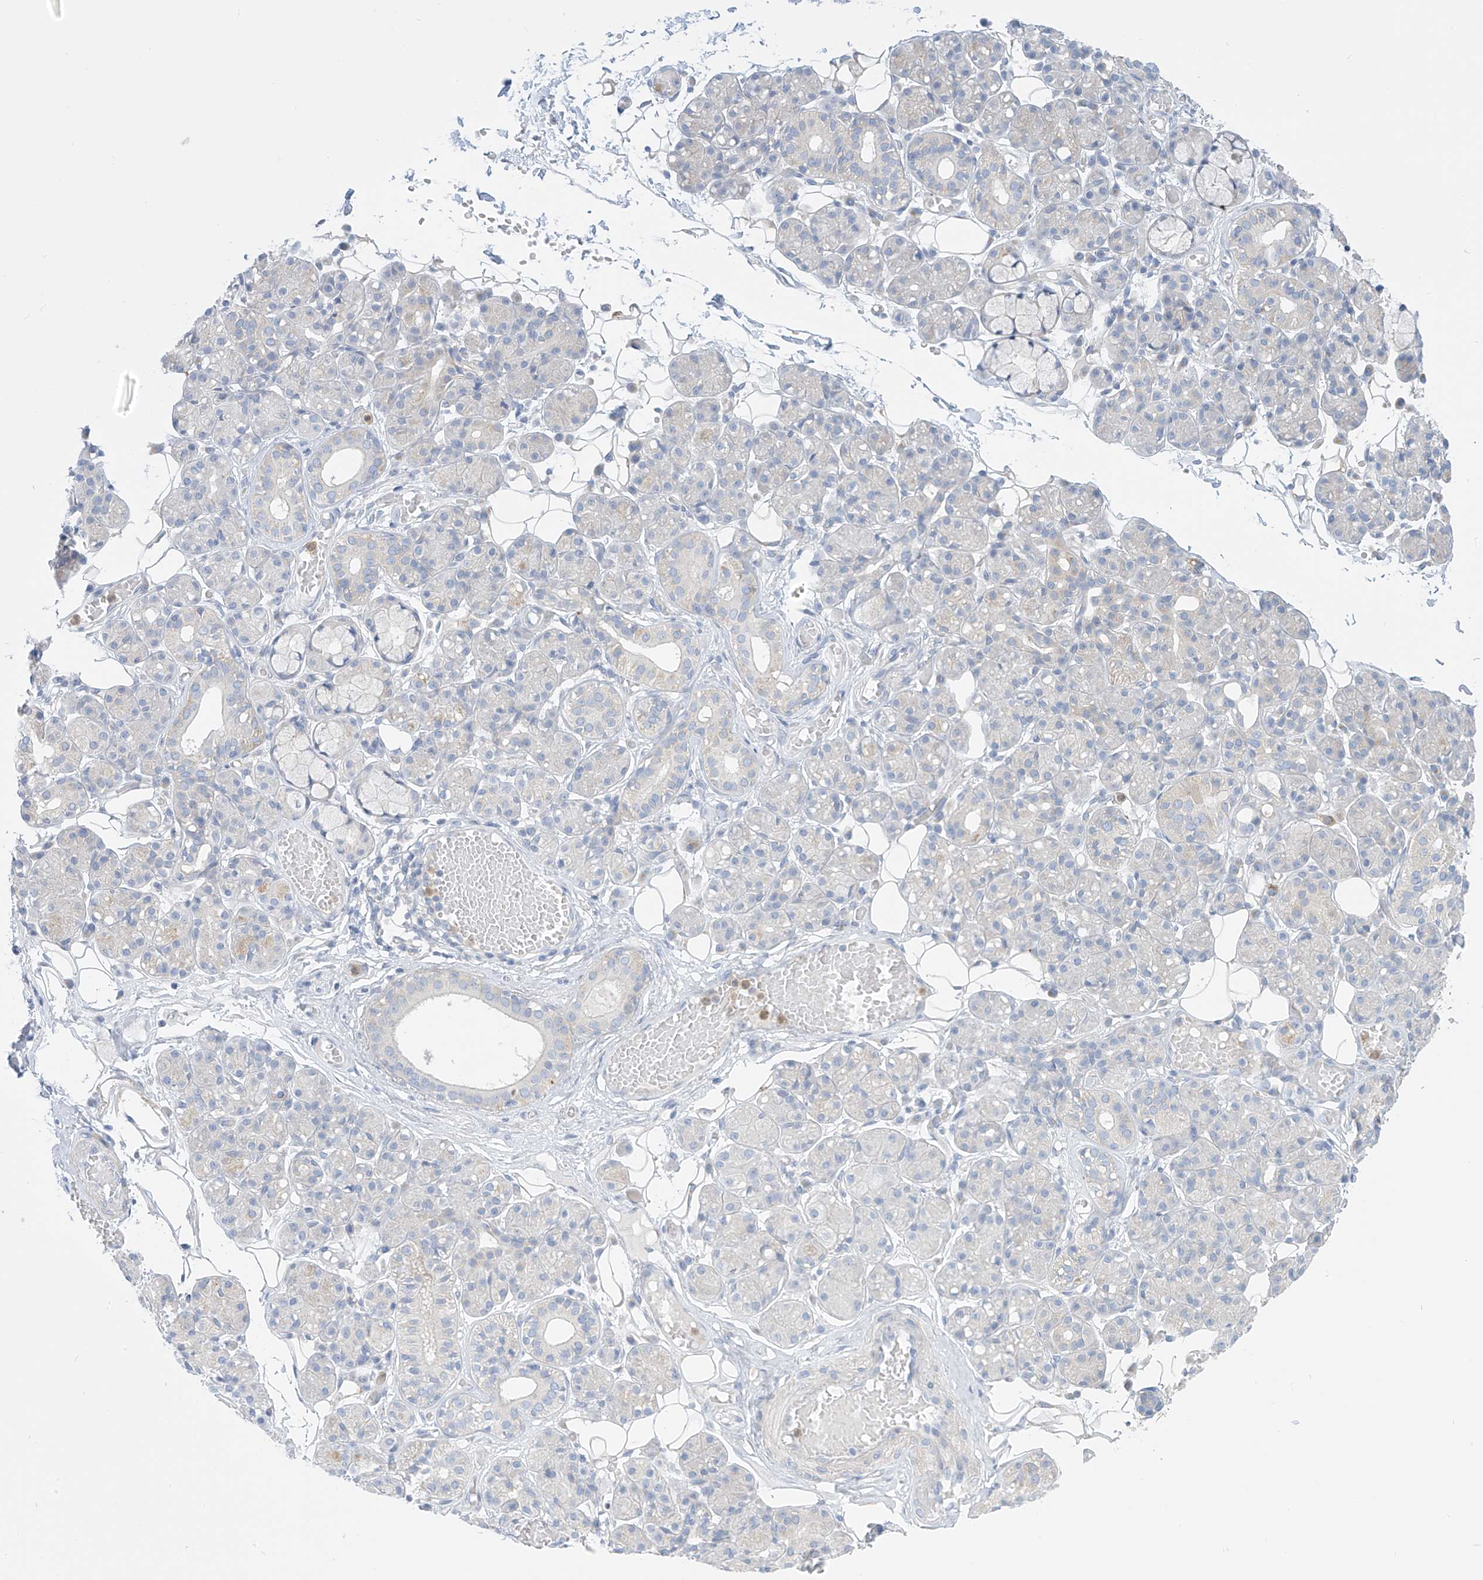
{"staining": {"intensity": "negative", "quantity": "none", "location": "none"}, "tissue": "salivary gland", "cell_type": "Glandular cells", "image_type": "normal", "snomed": [{"axis": "morphology", "description": "Normal tissue, NOS"}, {"axis": "topography", "description": "Salivary gland"}], "caption": "DAB immunohistochemical staining of unremarkable salivary gland exhibits no significant staining in glandular cells. The staining is performed using DAB (3,3'-diaminobenzidine) brown chromogen with nuclei counter-stained in using hematoxylin.", "gene": "FABP2", "patient": {"sex": "male", "age": 63}}